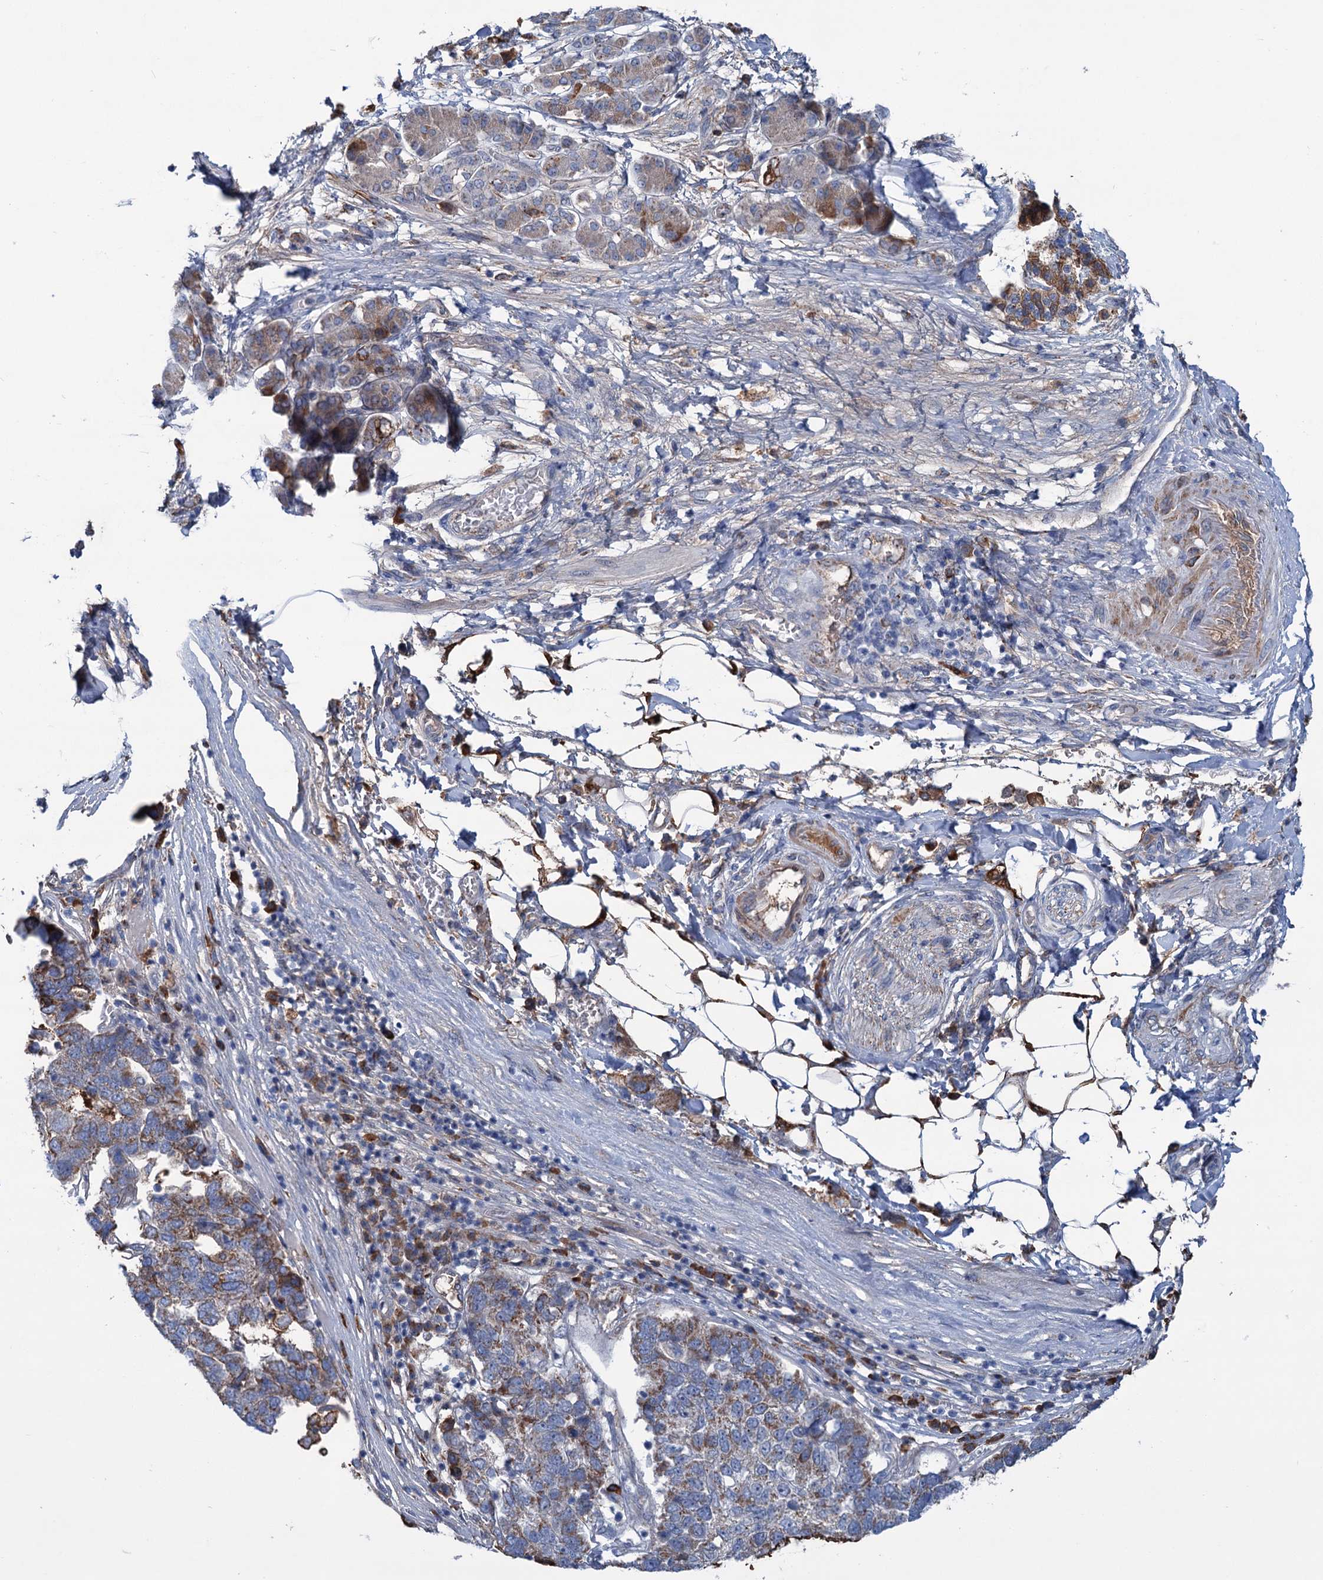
{"staining": {"intensity": "moderate", "quantity": "<25%", "location": "cytoplasmic/membranous"}, "tissue": "pancreatic cancer", "cell_type": "Tumor cells", "image_type": "cancer", "snomed": [{"axis": "morphology", "description": "Adenocarcinoma, NOS"}, {"axis": "topography", "description": "Pancreas"}], "caption": "Protein staining shows moderate cytoplasmic/membranous positivity in approximately <25% of tumor cells in adenocarcinoma (pancreatic).", "gene": "LPIN1", "patient": {"sex": "female", "age": 61}}